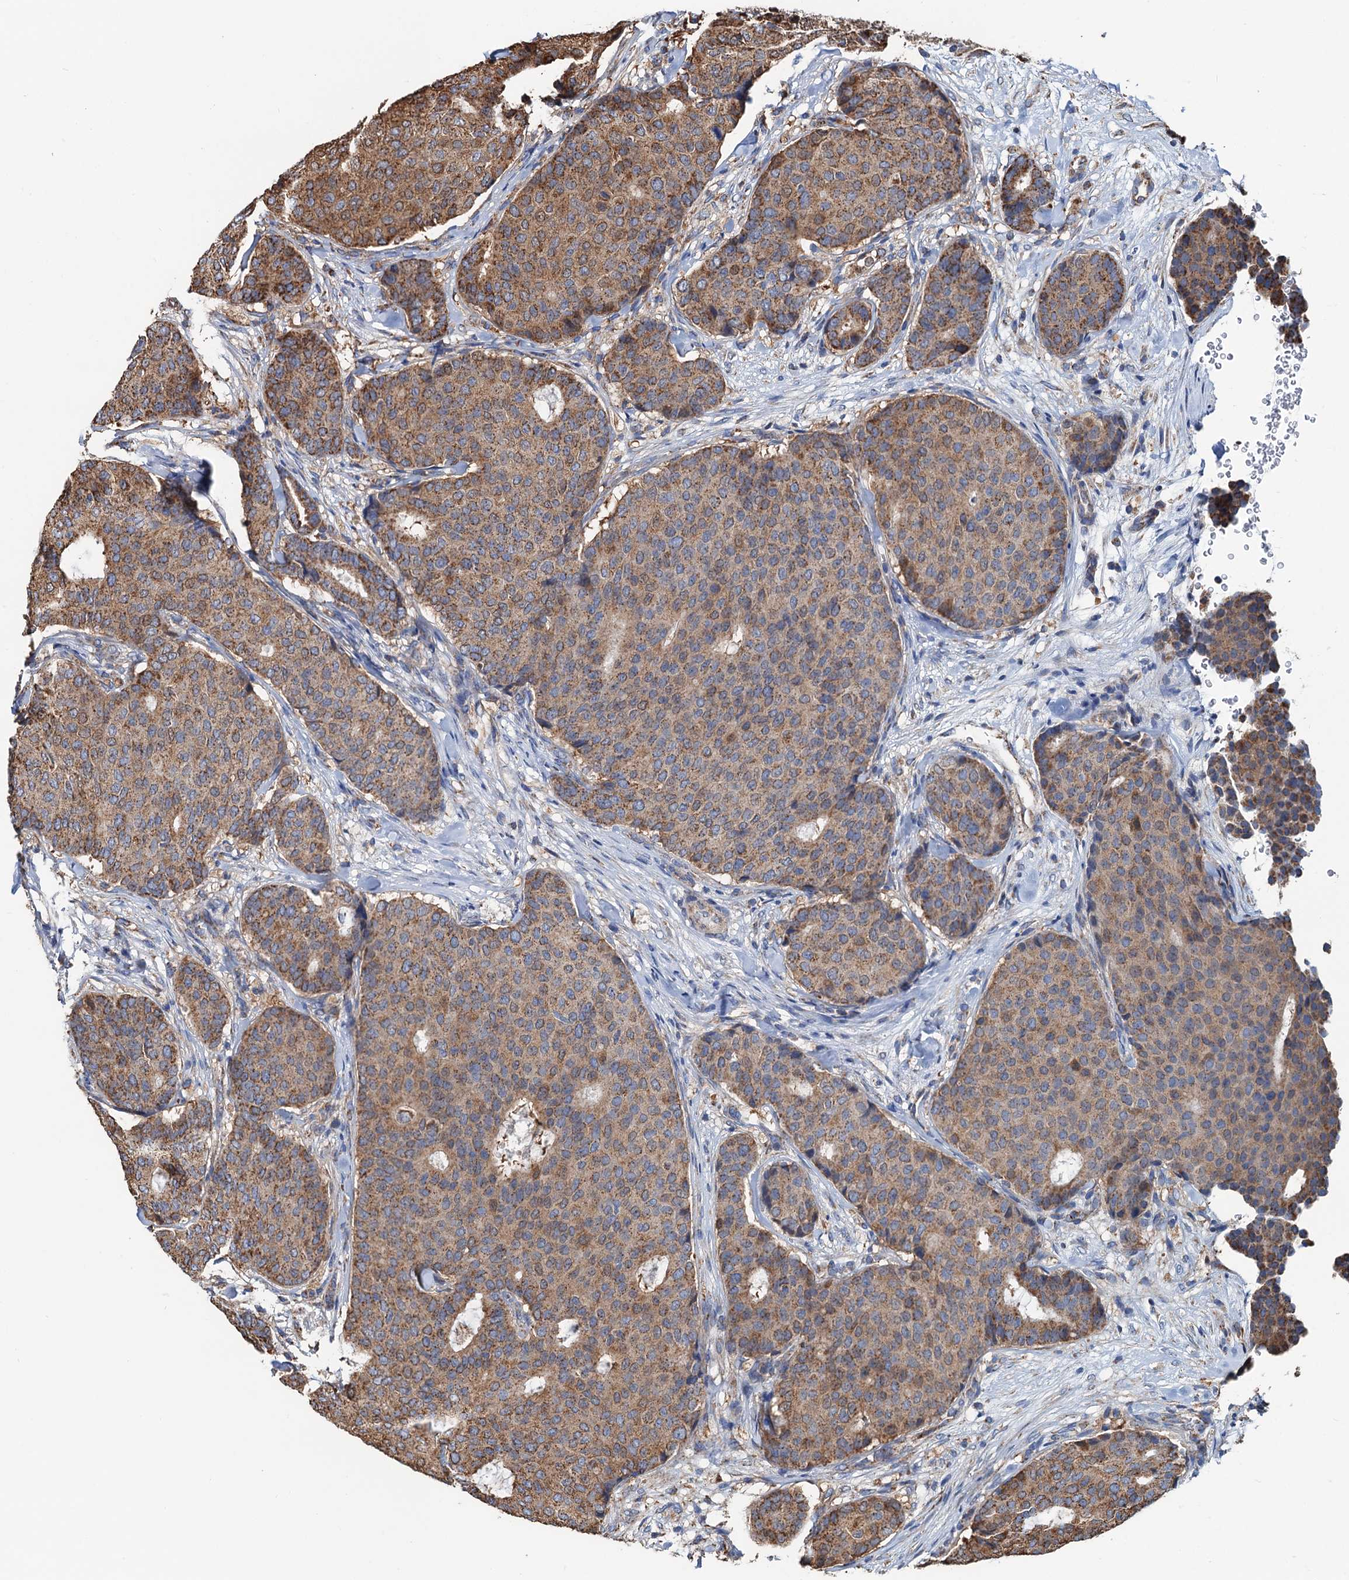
{"staining": {"intensity": "moderate", "quantity": ">75%", "location": "cytoplasmic/membranous"}, "tissue": "breast cancer", "cell_type": "Tumor cells", "image_type": "cancer", "snomed": [{"axis": "morphology", "description": "Duct carcinoma"}, {"axis": "topography", "description": "Breast"}], "caption": "This micrograph displays breast infiltrating ductal carcinoma stained with immunohistochemistry to label a protein in brown. The cytoplasmic/membranous of tumor cells show moderate positivity for the protein. Nuclei are counter-stained blue.", "gene": "AAGAB", "patient": {"sex": "female", "age": 75}}